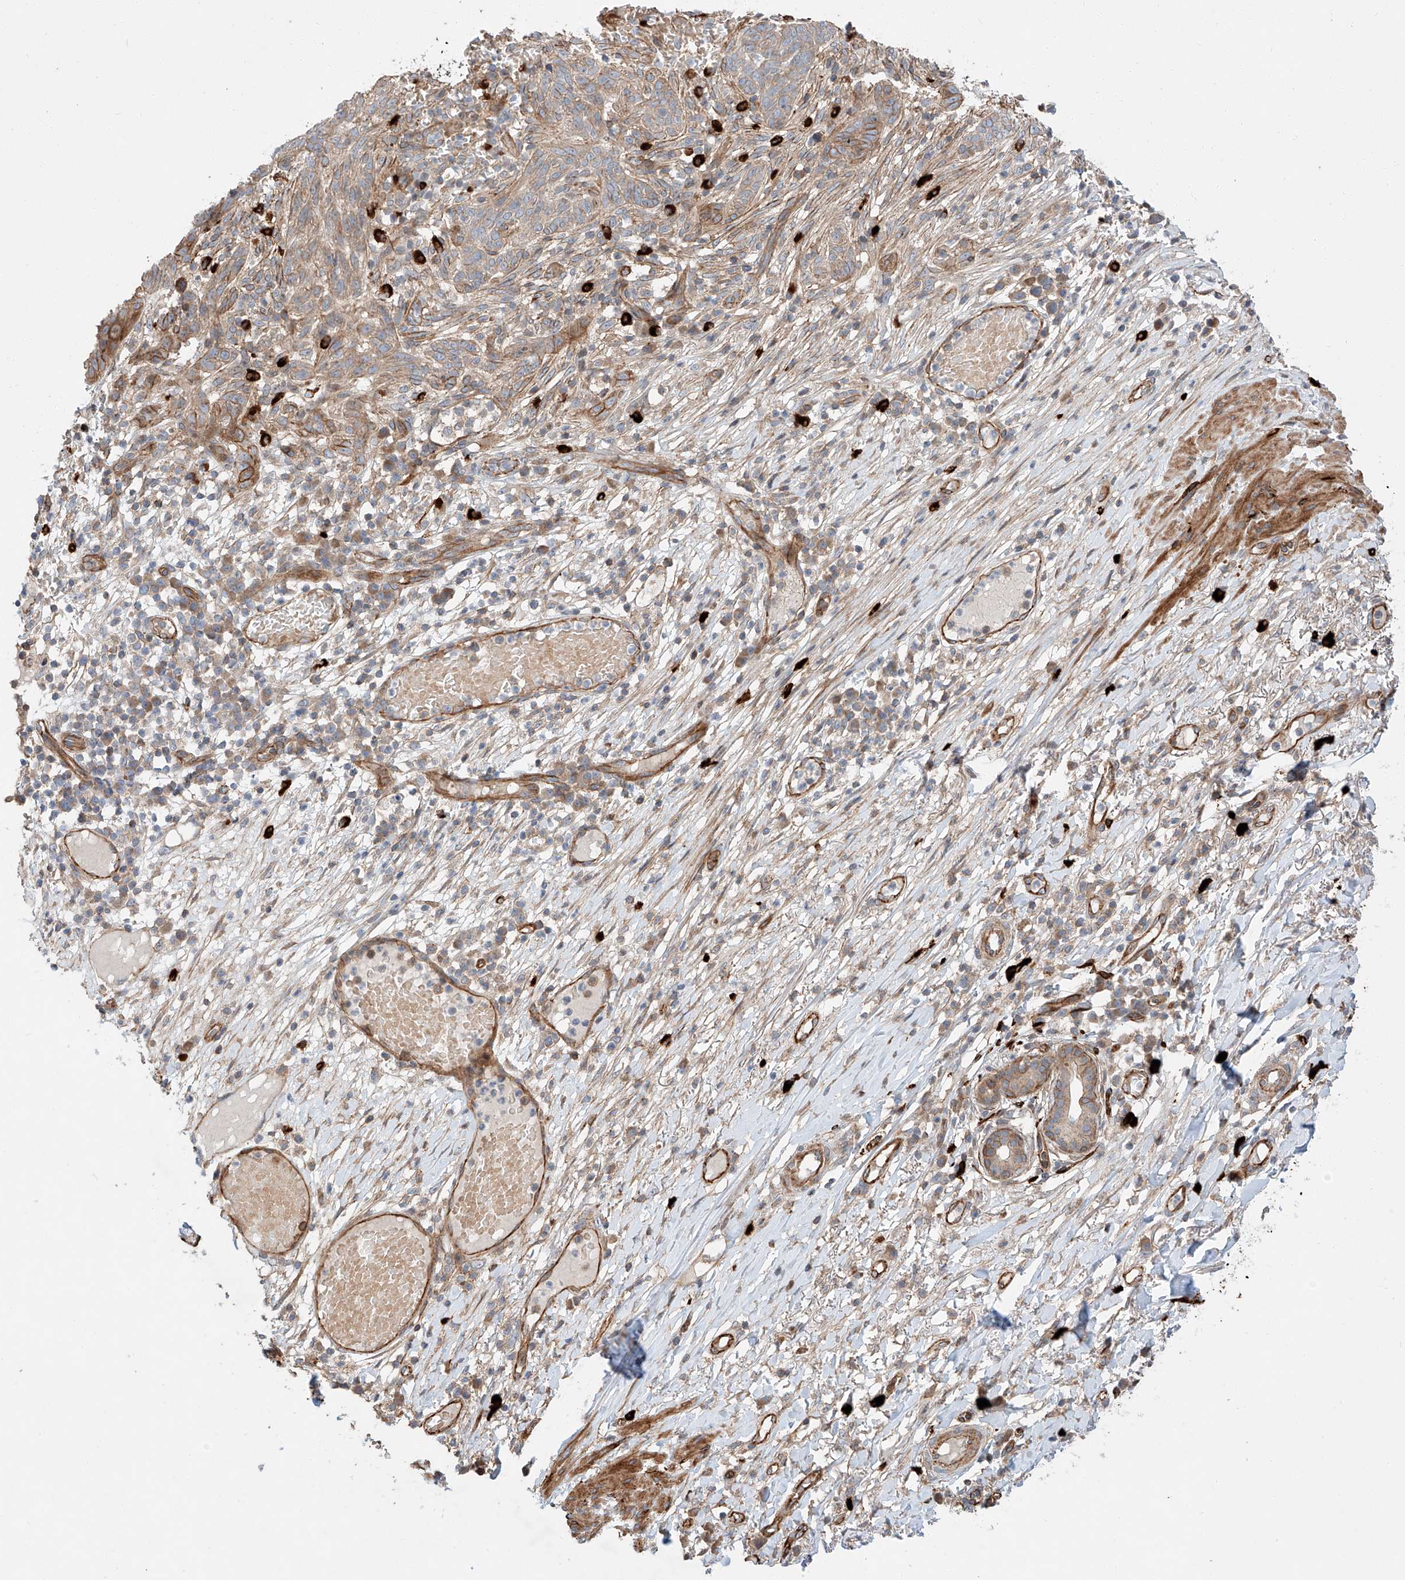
{"staining": {"intensity": "moderate", "quantity": "25%-75%", "location": "cytoplasmic/membranous"}, "tissue": "skin cancer", "cell_type": "Tumor cells", "image_type": "cancer", "snomed": [{"axis": "morphology", "description": "Normal tissue, NOS"}, {"axis": "morphology", "description": "Basal cell carcinoma"}, {"axis": "topography", "description": "Skin"}], "caption": "Protein expression analysis of skin basal cell carcinoma exhibits moderate cytoplasmic/membranous staining in approximately 25%-75% of tumor cells.", "gene": "MINDY4", "patient": {"sex": "male", "age": 64}}